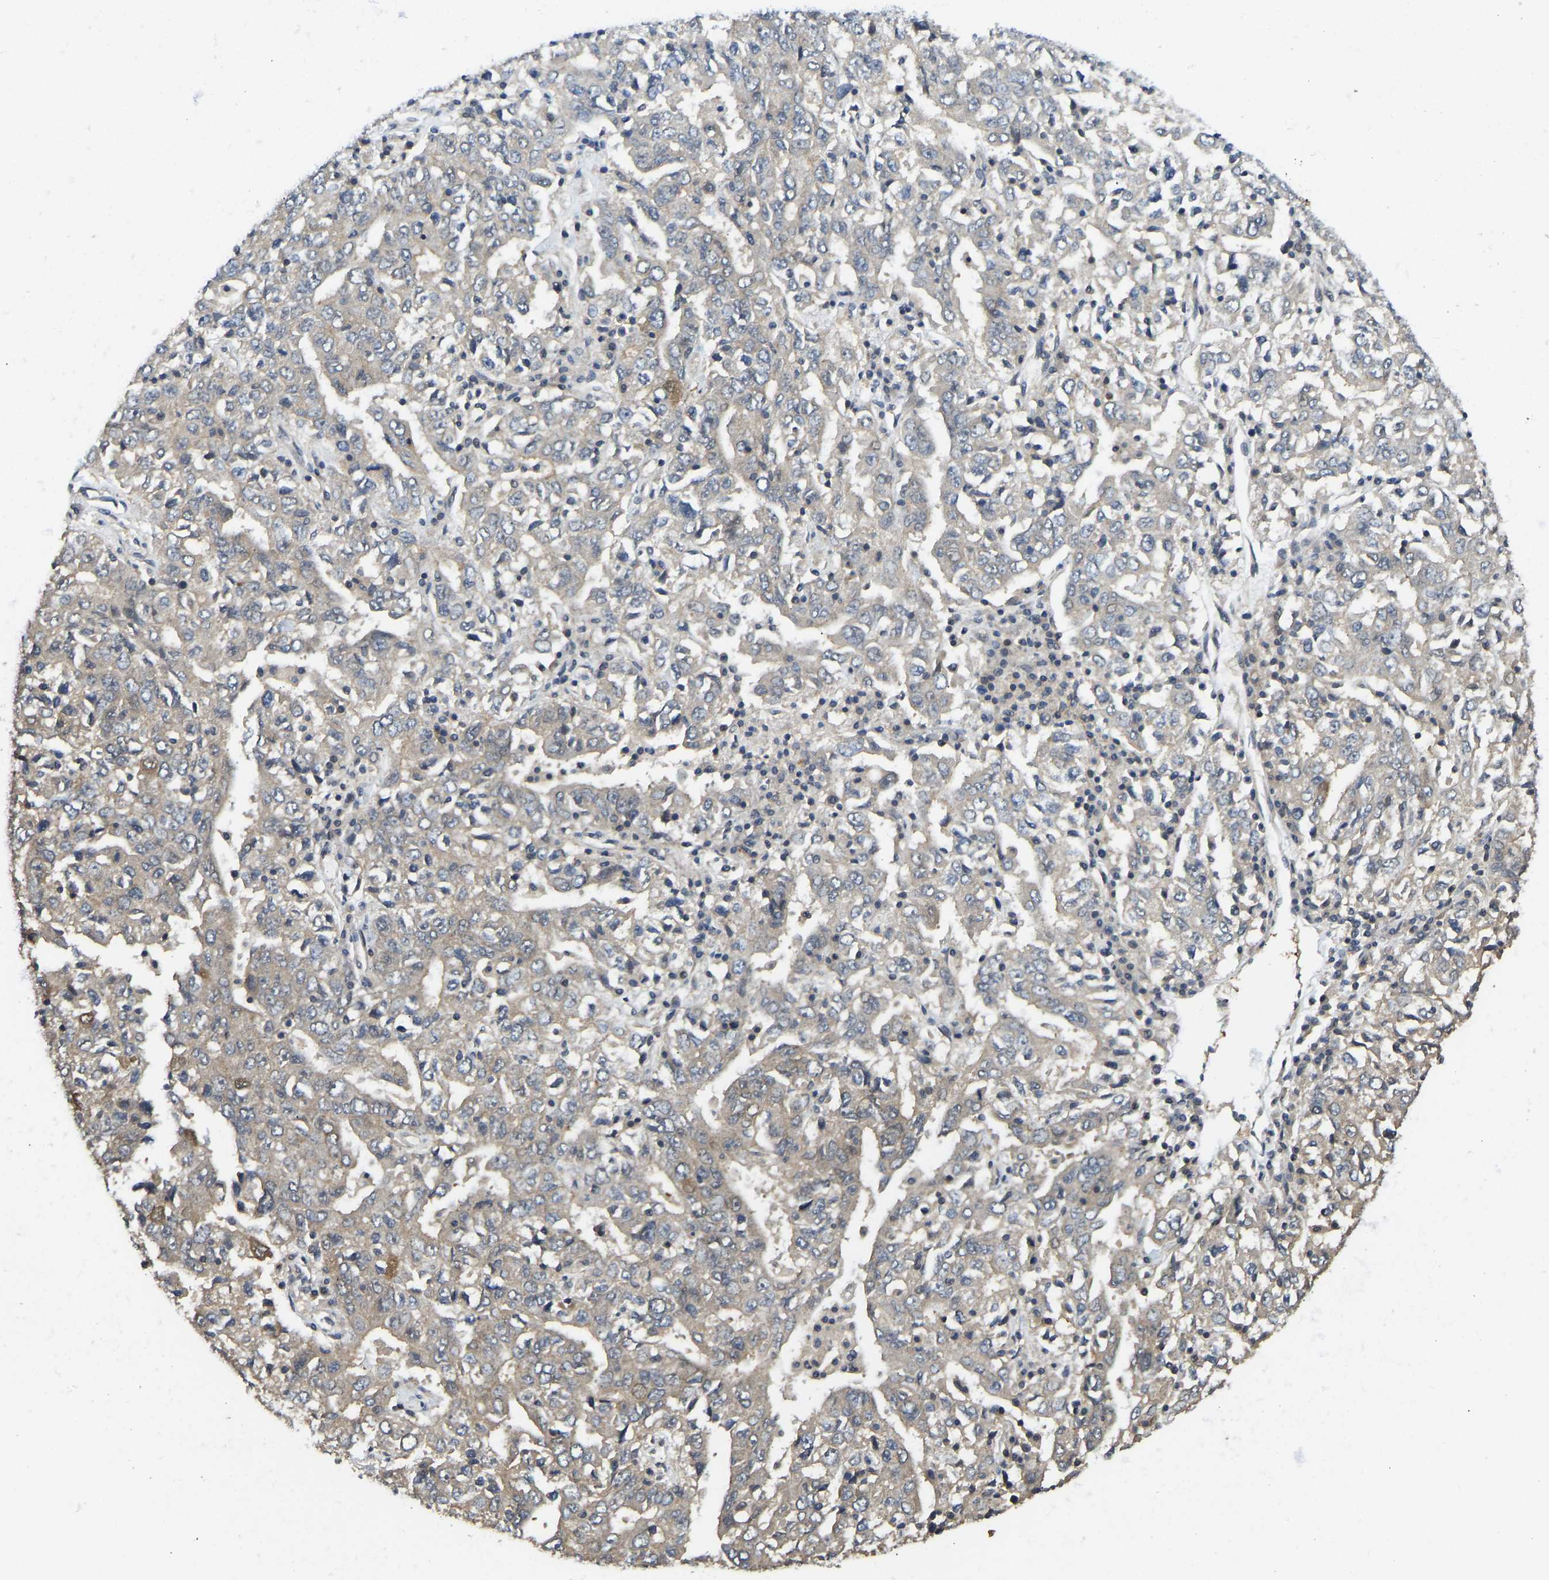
{"staining": {"intensity": "moderate", "quantity": "<25%", "location": "cytoplasmic/membranous"}, "tissue": "ovarian cancer", "cell_type": "Tumor cells", "image_type": "cancer", "snomed": [{"axis": "morphology", "description": "Carcinoma, endometroid"}, {"axis": "topography", "description": "Ovary"}], "caption": "Ovarian endometroid carcinoma was stained to show a protein in brown. There is low levels of moderate cytoplasmic/membranous staining in approximately <25% of tumor cells.", "gene": "NDRG3", "patient": {"sex": "female", "age": 62}}